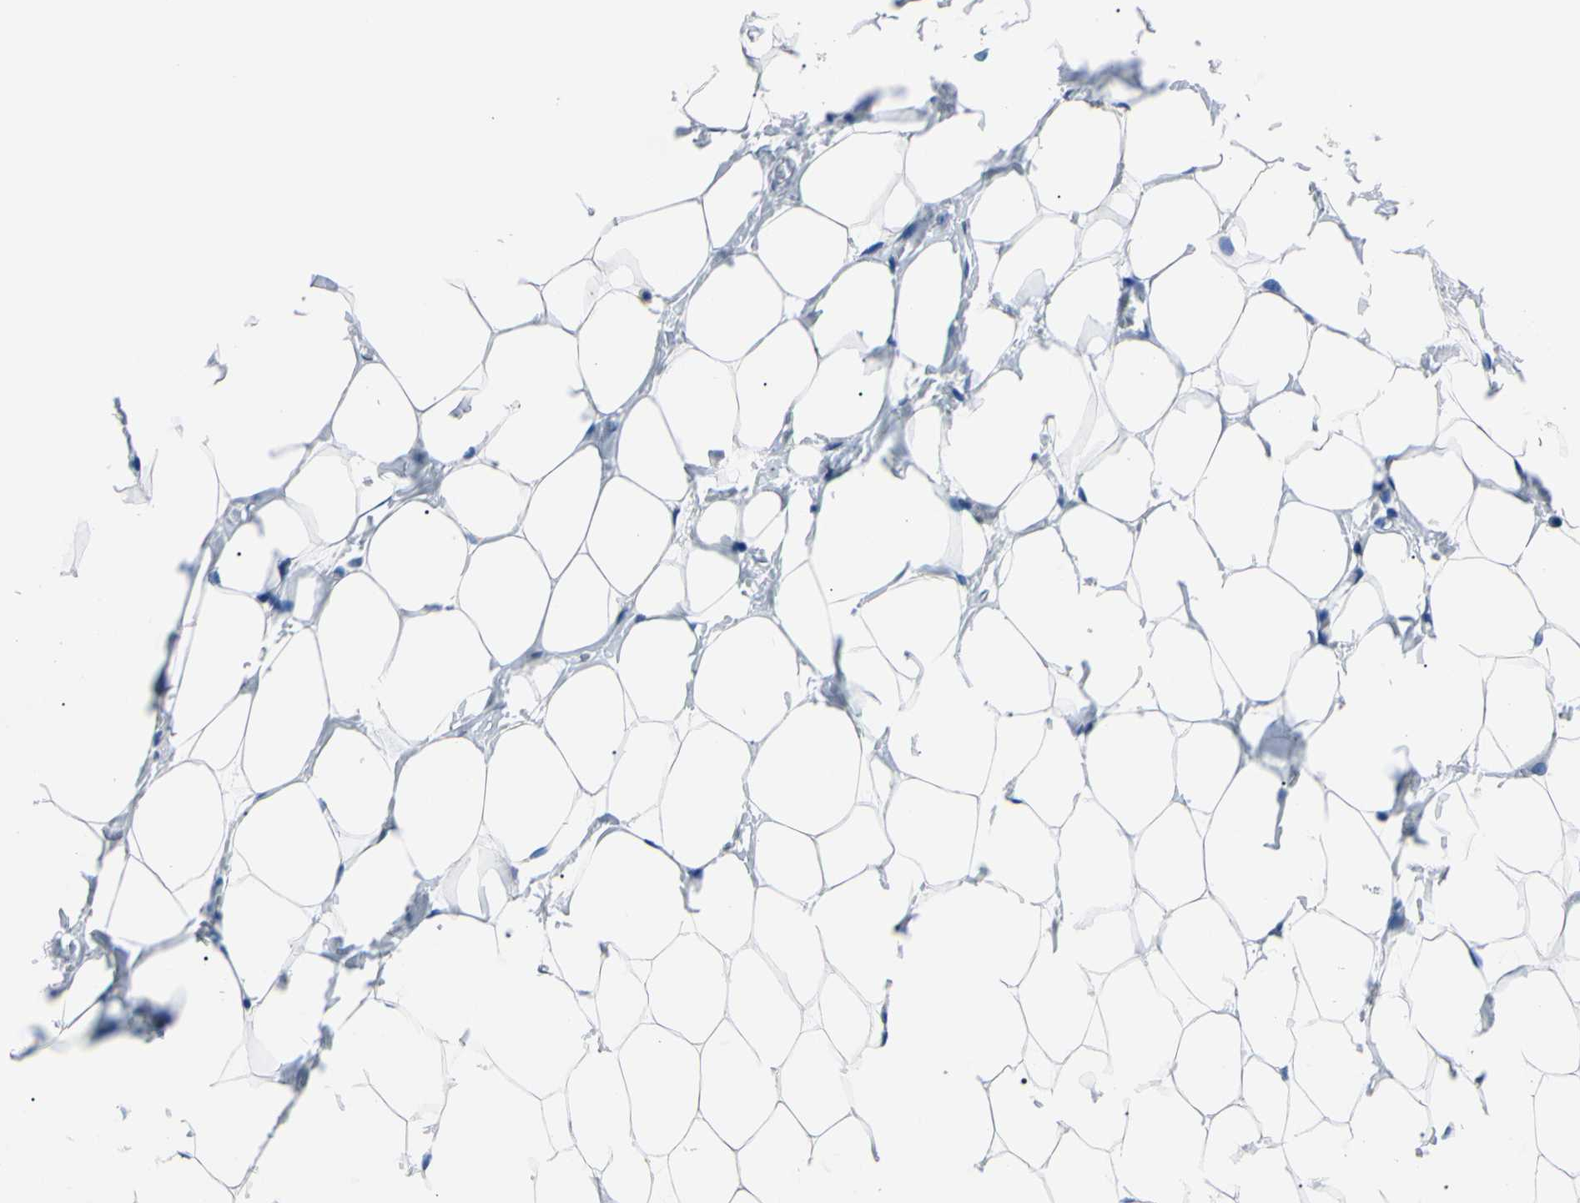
{"staining": {"intensity": "negative", "quantity": "none", "location": "none"}, "tissue": "breast", "cell_type": "Adipocytes", "image_type": "normal", "snomed": [{"axis": "morphology", "description": "Normal tissue, NOS"}, {"axis": "topography", "description": "Breast"}], "caption": "Histopathology image shows no protein positivity in adipocytes of benign breast.", "gene": "PNKD", "patient": {"sex": "female", "age": 27}}